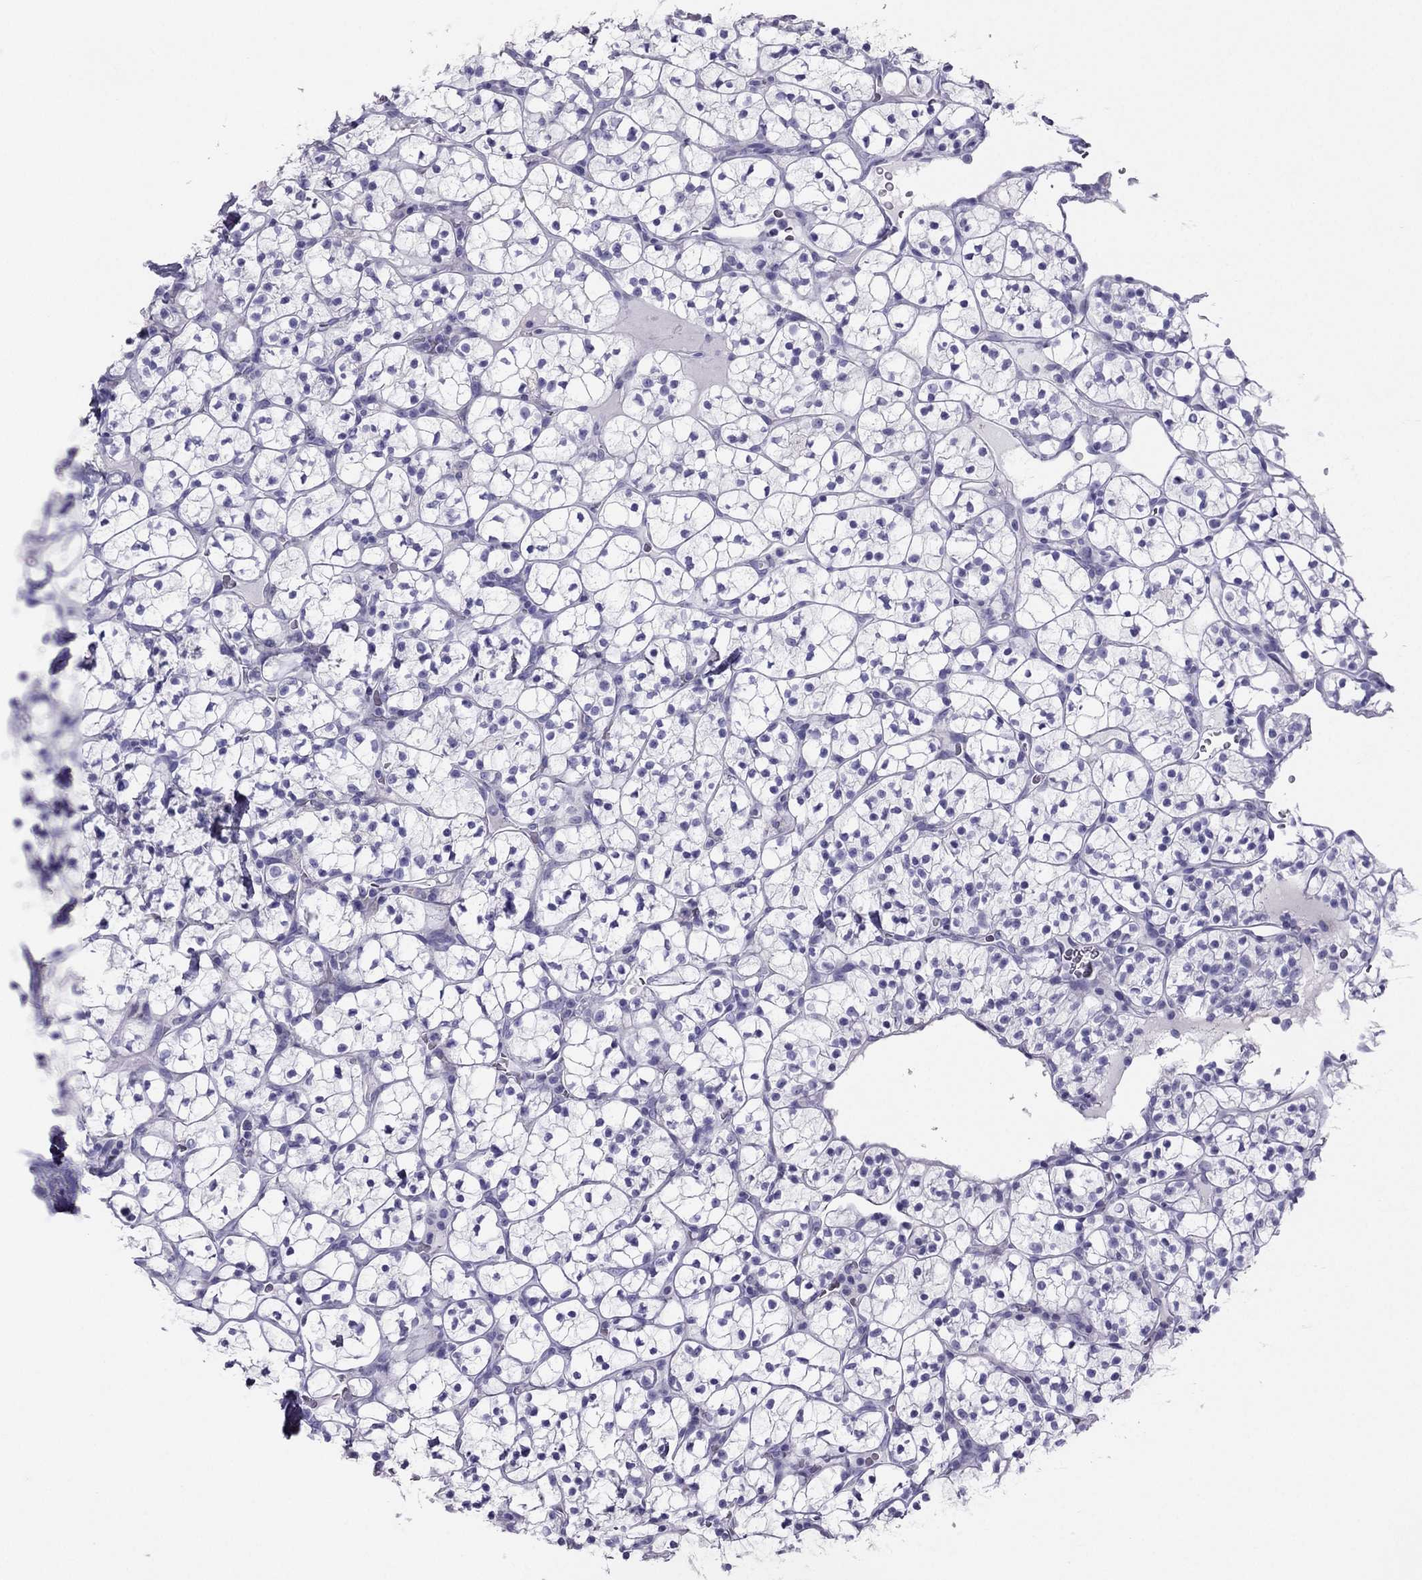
{"staining": {"intensity": "negative", "quantity": "none", "location": "none"}, "tissue": "renal cancer", "cell_type": "Tumor cells", "image_type": "cancer", "snomed": [{"axis": "morphology", "description": "Adenocarcinoma, NOS"}, {"axis": "topography", "description": "Kidney"}], "caption": "There is no significant expression in tumor cells of renal adenocarcinoma.", "gene": "MAEL", "patient": {"sex": "female", "age": 89}}